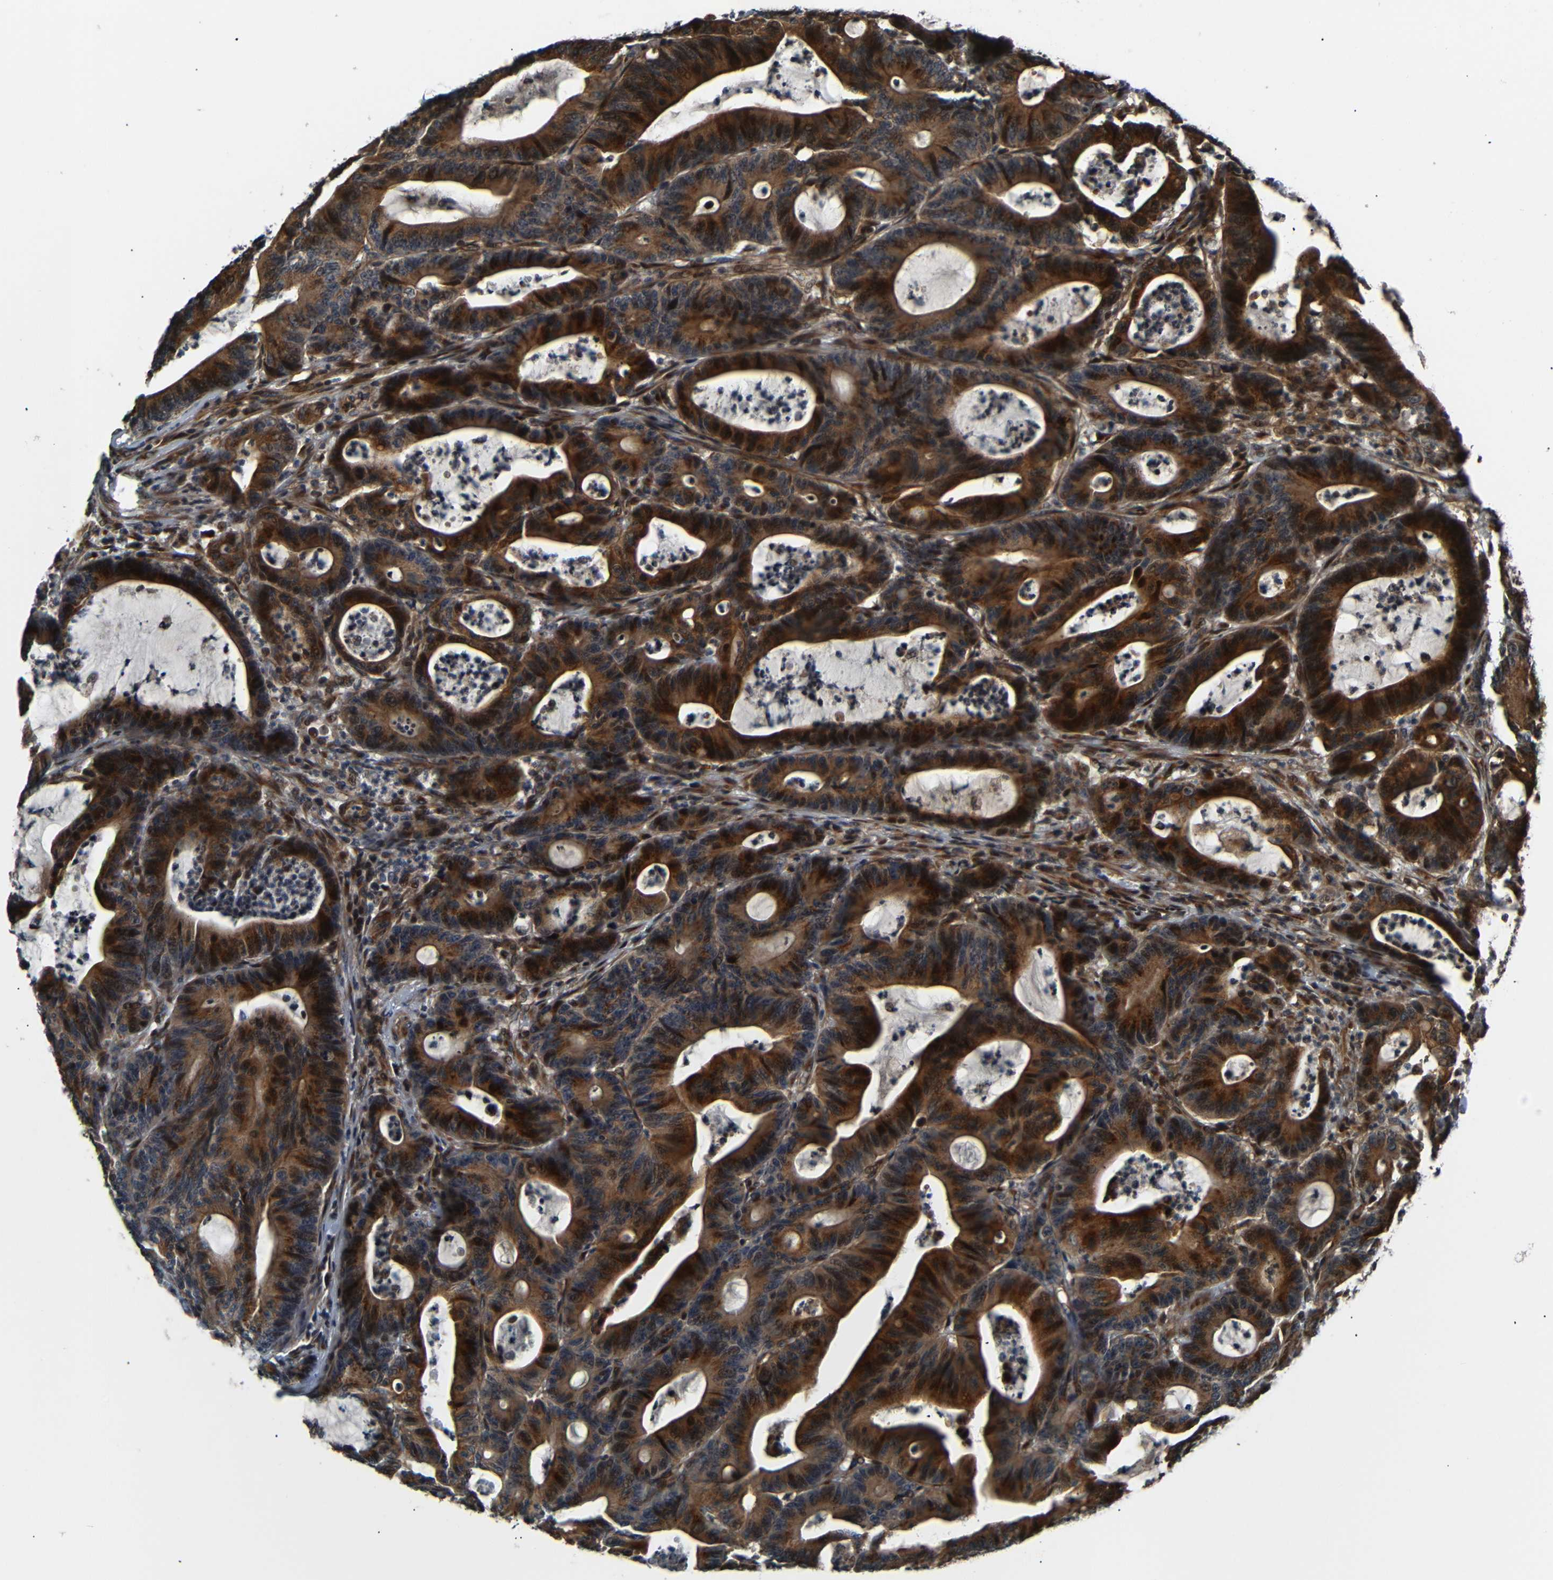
{"staining": {"intensity": "strong", "quantity": ">75%", "location": "cytoplasmic/membranous,nuclear"}, "tissue": "colorectal cancer", "cell_type": "Tumor cells", "image_type": "cancer", "snomed": [{"axis": "morphology", "description": "Adenocarcinoma, NOS"}, {"axis": "topography", "description": "Colon"}], "caption": "A histopathology image of human colorectal adenocarcinoma stained for a protein displays strong cytoplasmic/membranous and nuclear brown staining in tumor cells.", "gene": "AKAP9", "patient": {"sex": "female", "age": 84}}